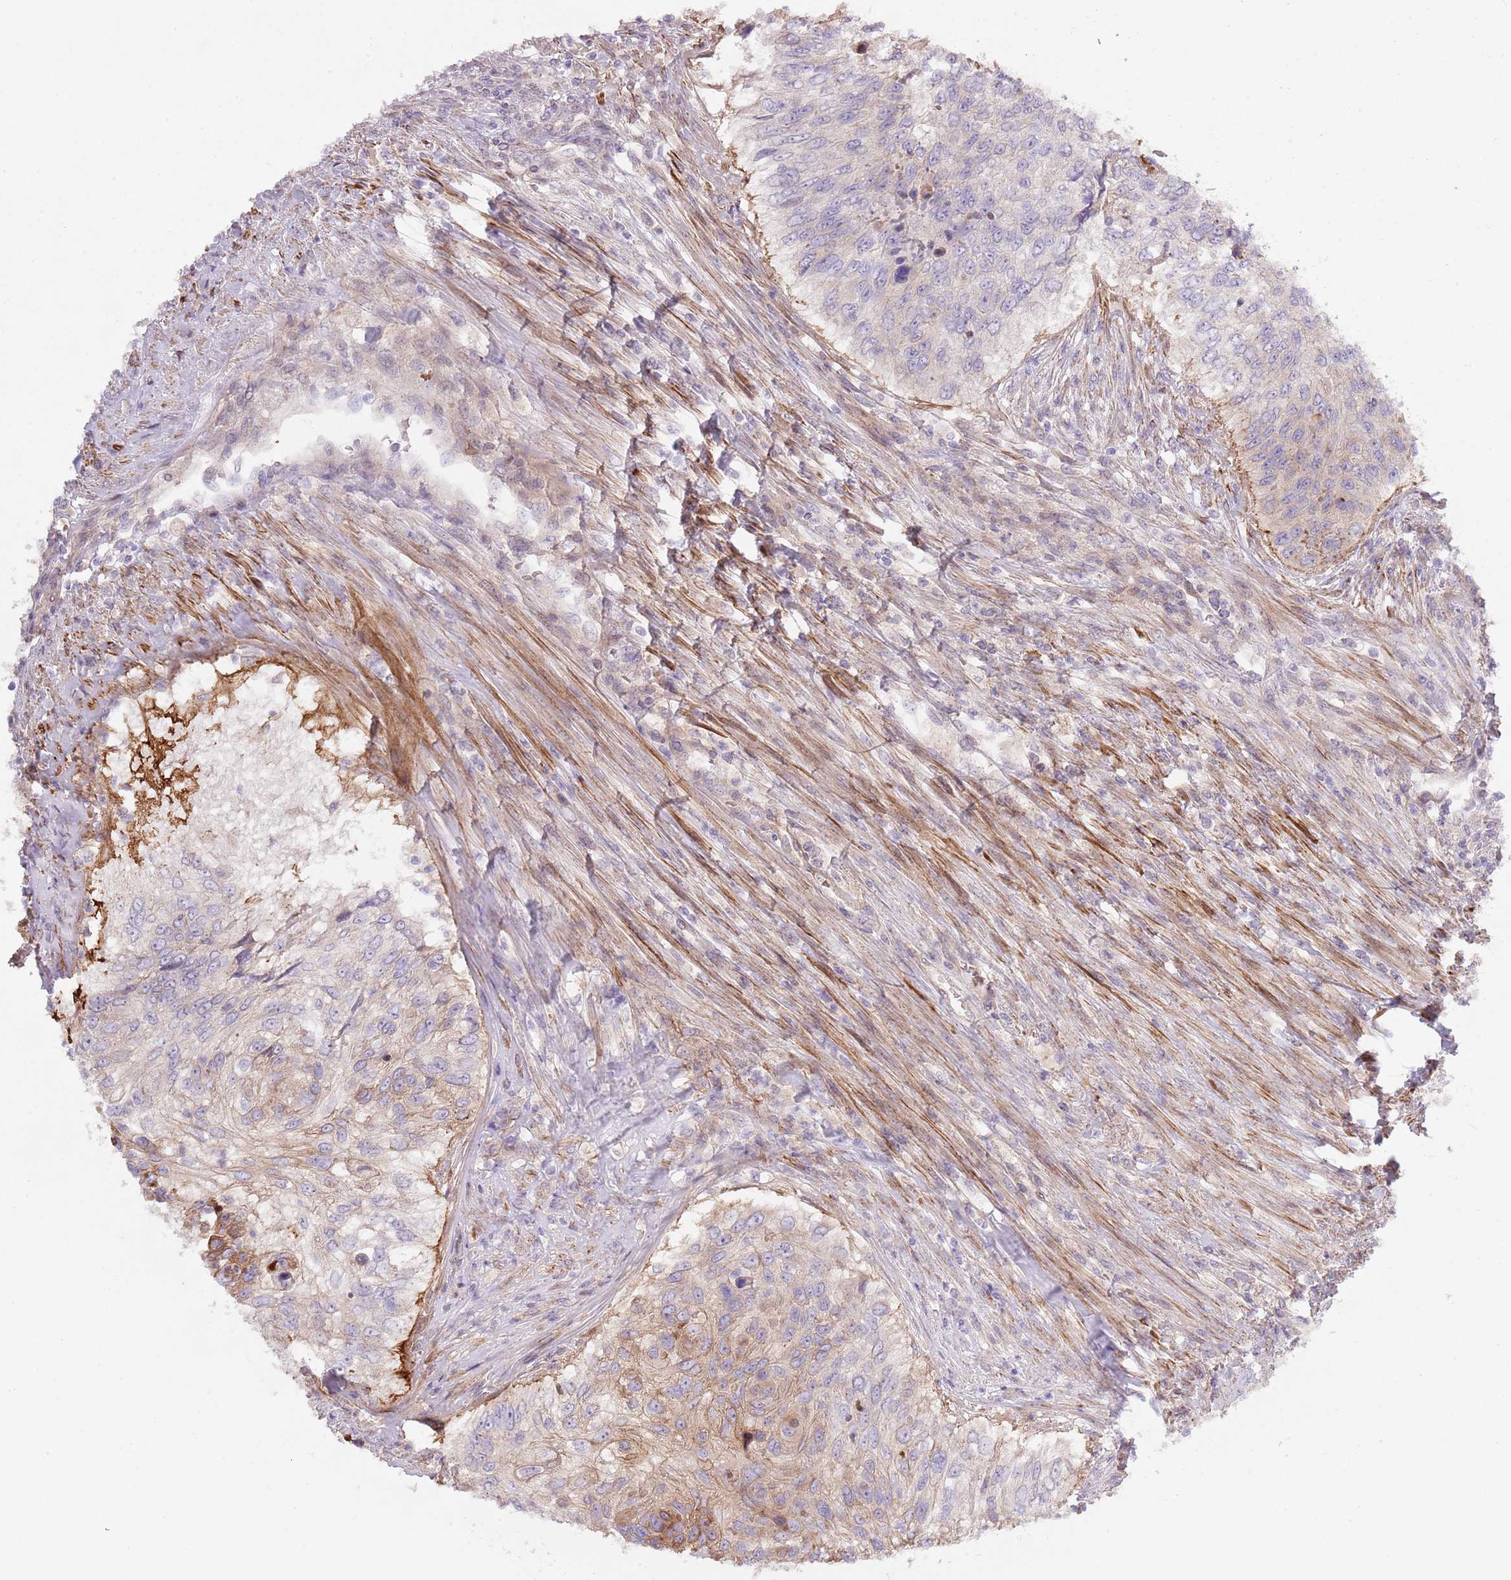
{"staining": {"intensity": "weak", "quantity": "<25%", "location": "cytoplasmic/membranous"}, "tissue": "urothelial cancer", "cell_type": "Tumor cells", "image_type": "cancer", "snomed": [{"axis": "morphology", "description": "Urothelial carcinoma, High grade"}, {"axis": "topography", "description": "Urinary bladder"}], "caption": "This is an immunohistochemistry (IHC) photomicrograph of human urothelial cancer. There is no expression in tumor cells.", "gene": "TINAGL1", "patient": {"sex": "female", "age": 60}}